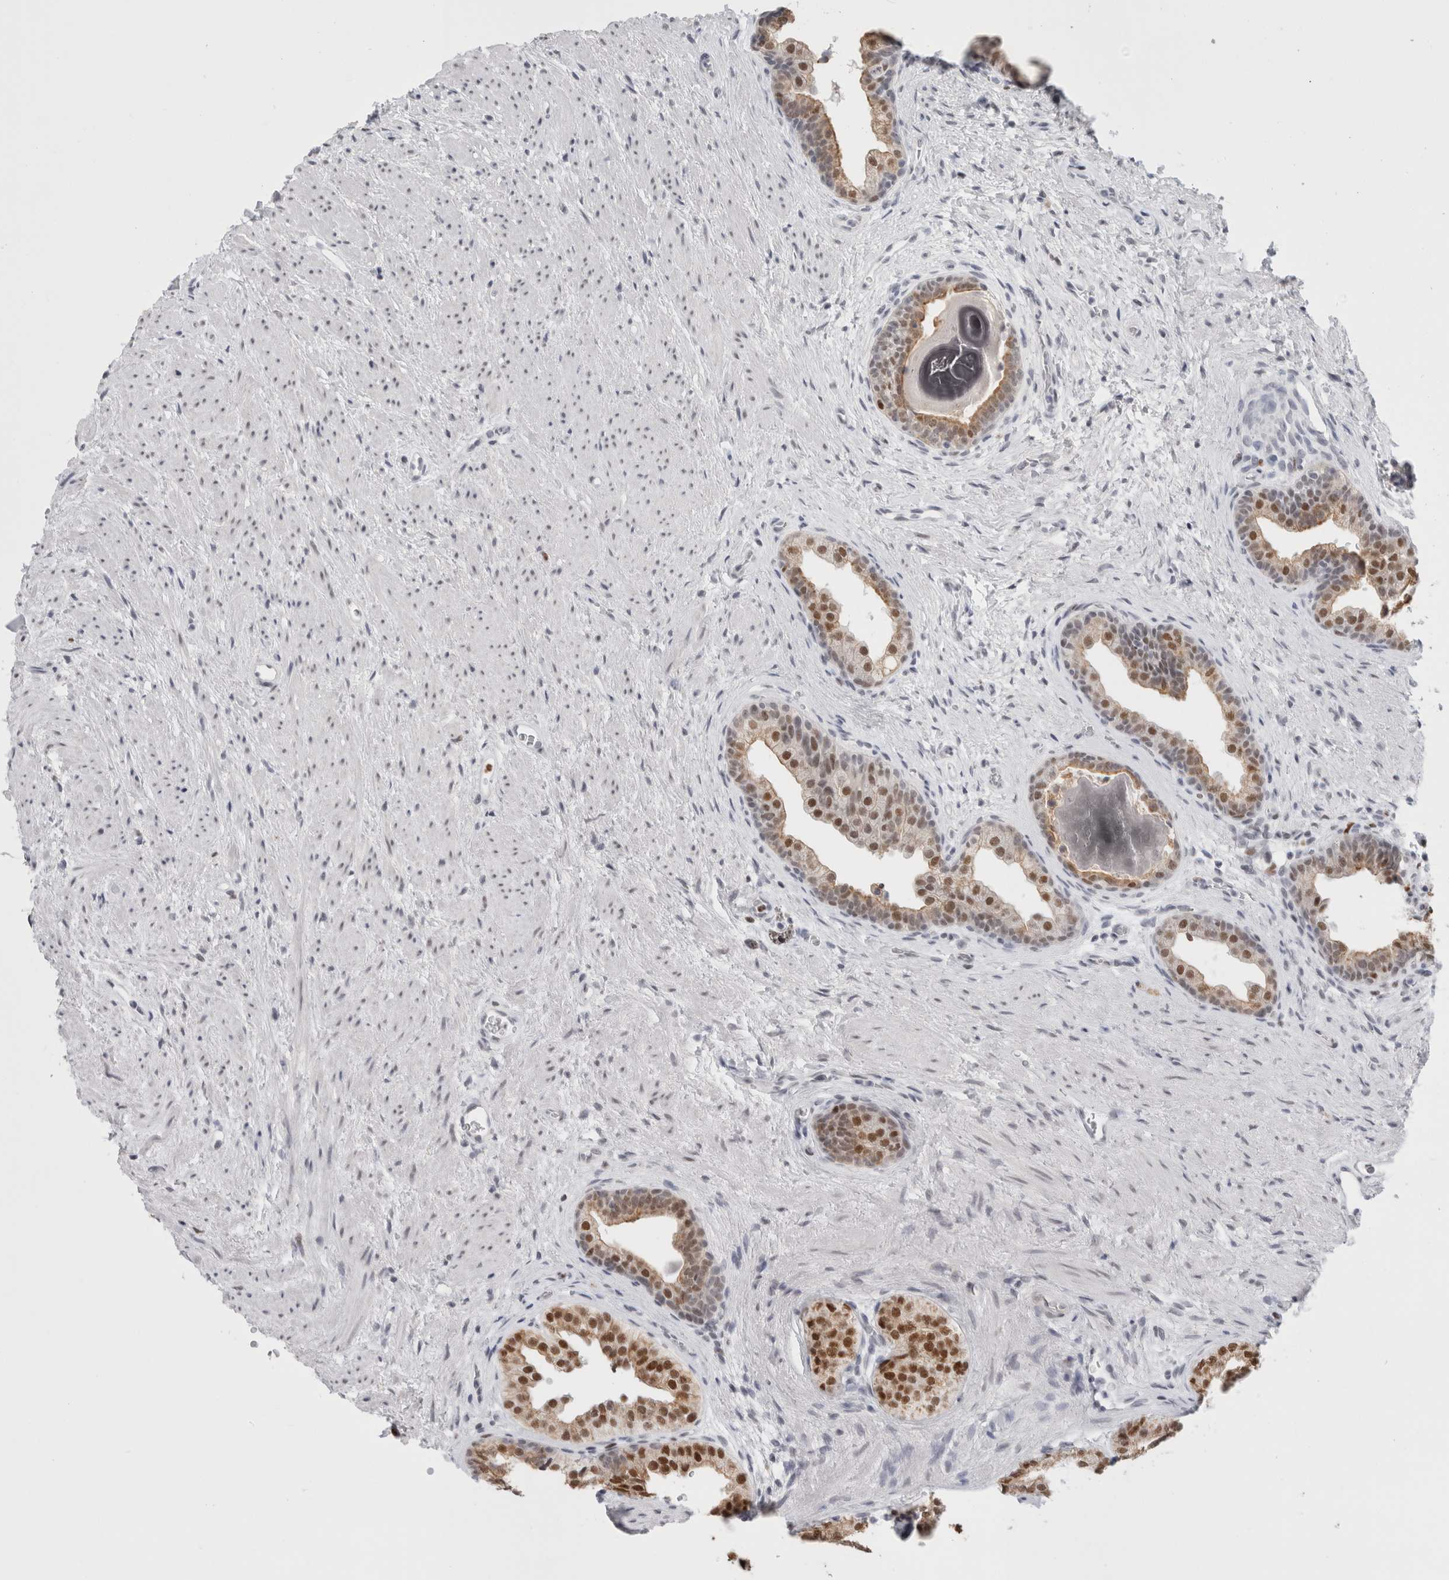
{"staining": {"intensity": "moderate", "quantity": "25%-75%", "location": "nuclear"}, "tissue": "prostate", "cell_type": "Glandular cells", "image_type": "normal", "snomed": [{"axis": "morphology", "description": "Normal tissue, NOS"}, {"axis": "topography", "description": "Prostate"}], "caption": "Immunohistochemical staining of normal prostate displays moderate nuclear protein expression in approximately 25%-75% of glandular cells.", "gene": "SMARCC1", "patient": {"sex": "male", "age": 48}}